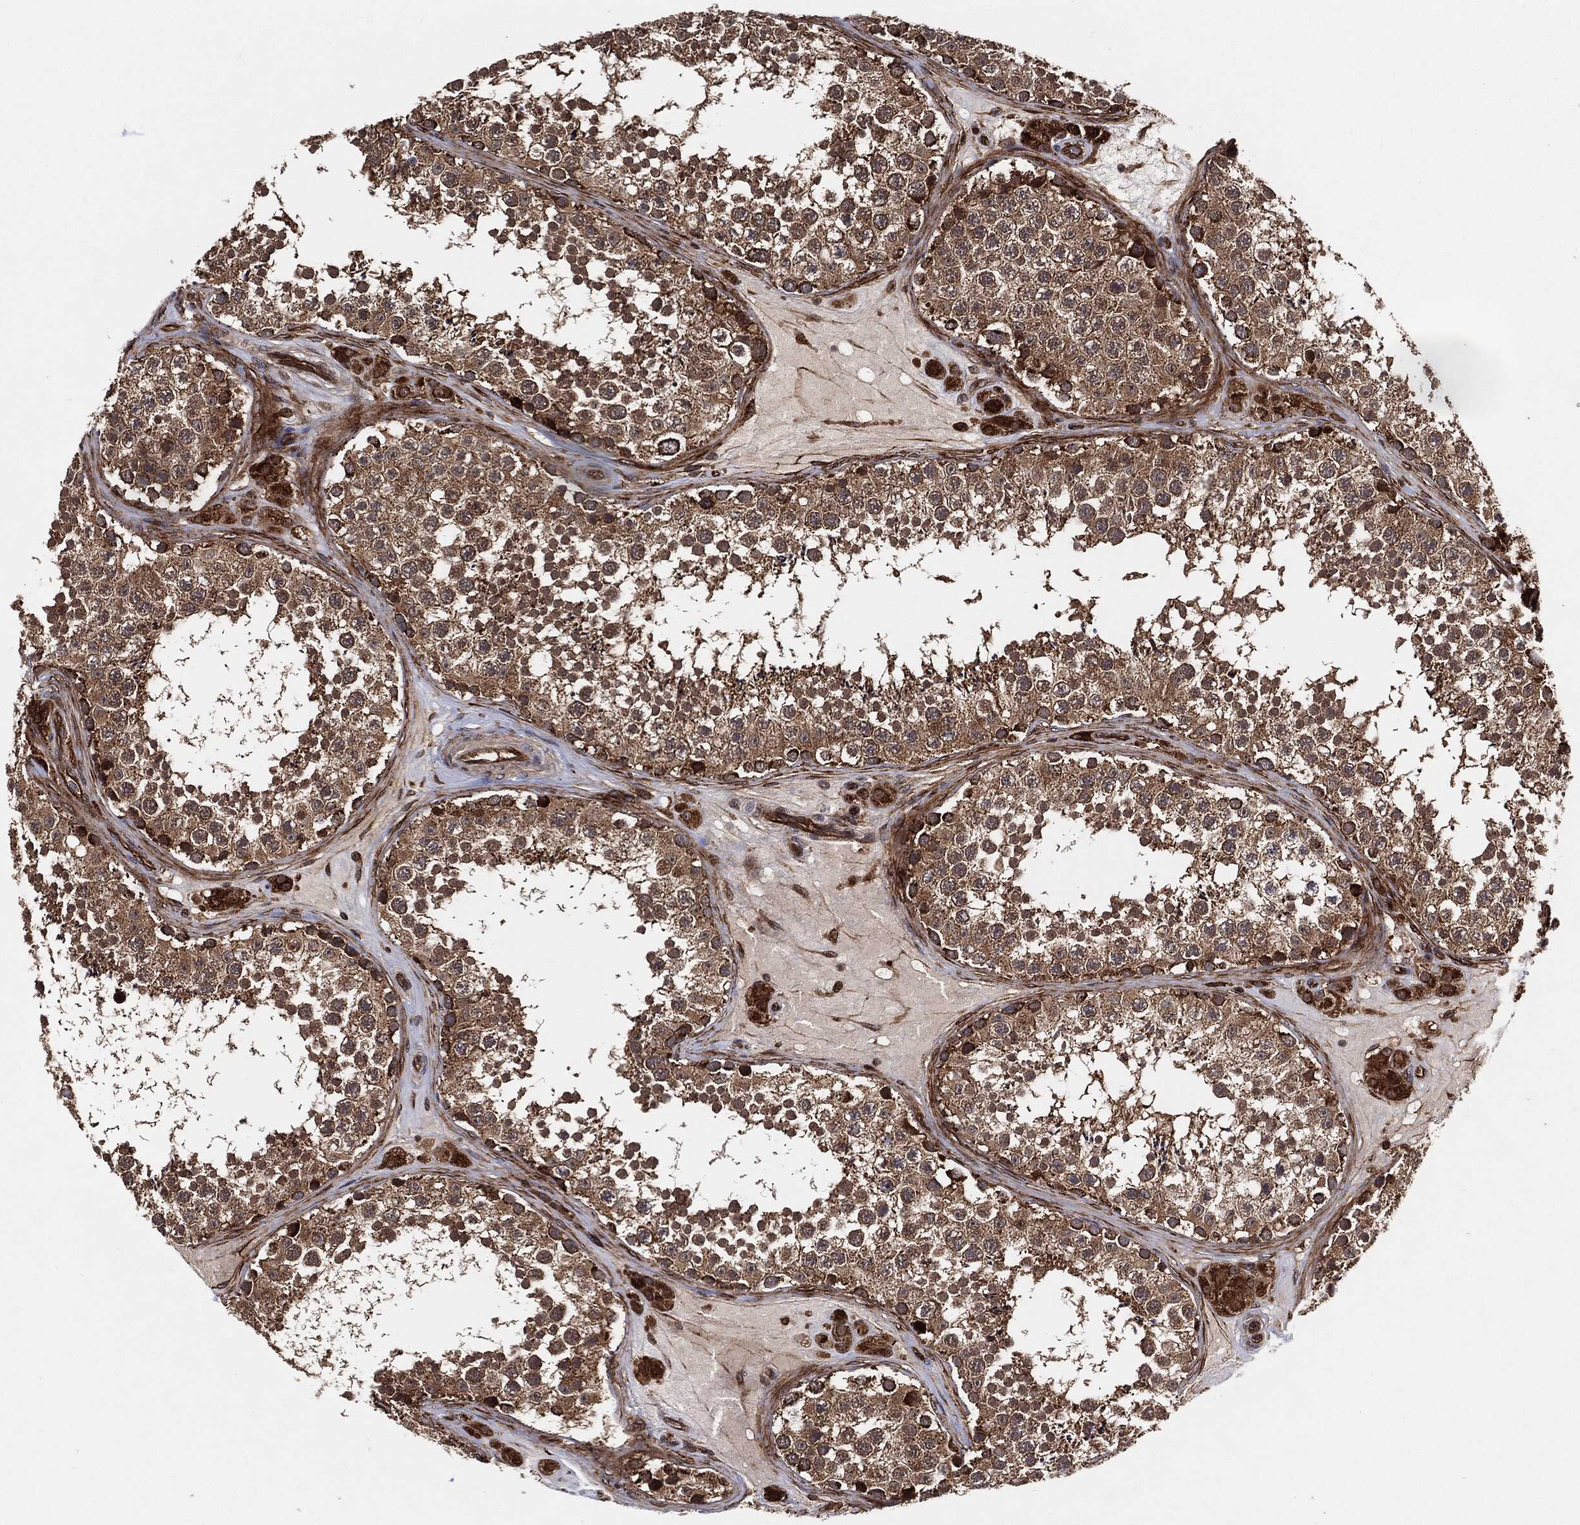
{"staining": {"intensity": "moderate", "quantity": ">75%", "location": "cytoplasmic/membranous"}, "tissue": "testis", "cell_type": "Cells in seminiferous ducts", "image_type": "normal", "snomed": [{"axis": "morphology", "description": "Normal tissue, NOS"}, {"axis": "topography", "description": "Testis"}], "caption": "Benign testis reveals moderate cytoplasmic/membranous expression in about >75% of cells in seminiferous ducts, visualized by immunohistochemistry.", "gene": "BCAR1", "patient": {"sex": "male", "age": 41}}